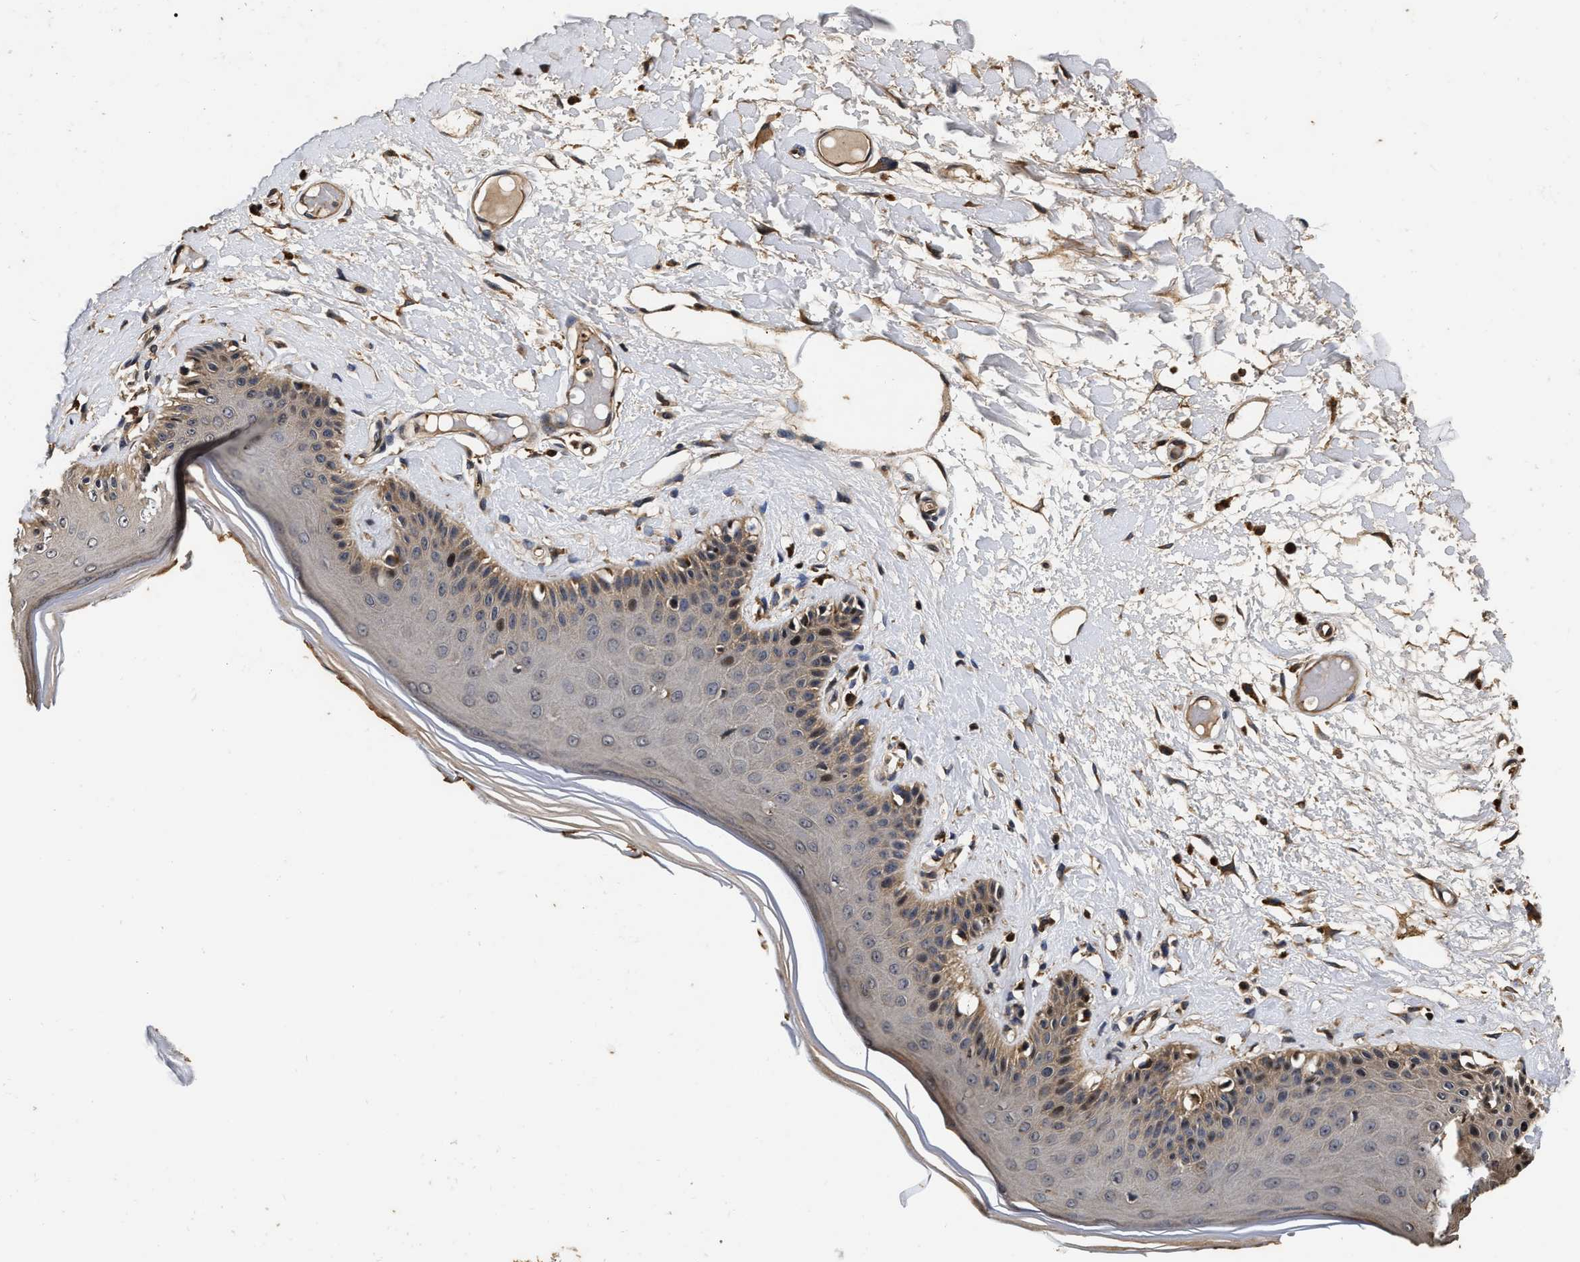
{"staining": {"intensity": "moderate", "quantity": "25%-75%", "location": "cytoplasmic/membranous"}, "tissue": "skin", "cell_type": "Epidermal cells", "image_type": "normal", "snomed": [{"axis": "morphology", "description": "Normal tissue, NOS"}, {"axis": "topography", "description": "Vulva"}], "caption": "IHC (DAB) staining of unremarkable skin demonstrates moderate cytoplasmic/membranous protein expression in about 25%-75% of epidermal cells. (DAB IHC with brightfield microscopy, high magnification).", "gene": "ABCG8", "patient": {"sex": "female", "age": 73}}